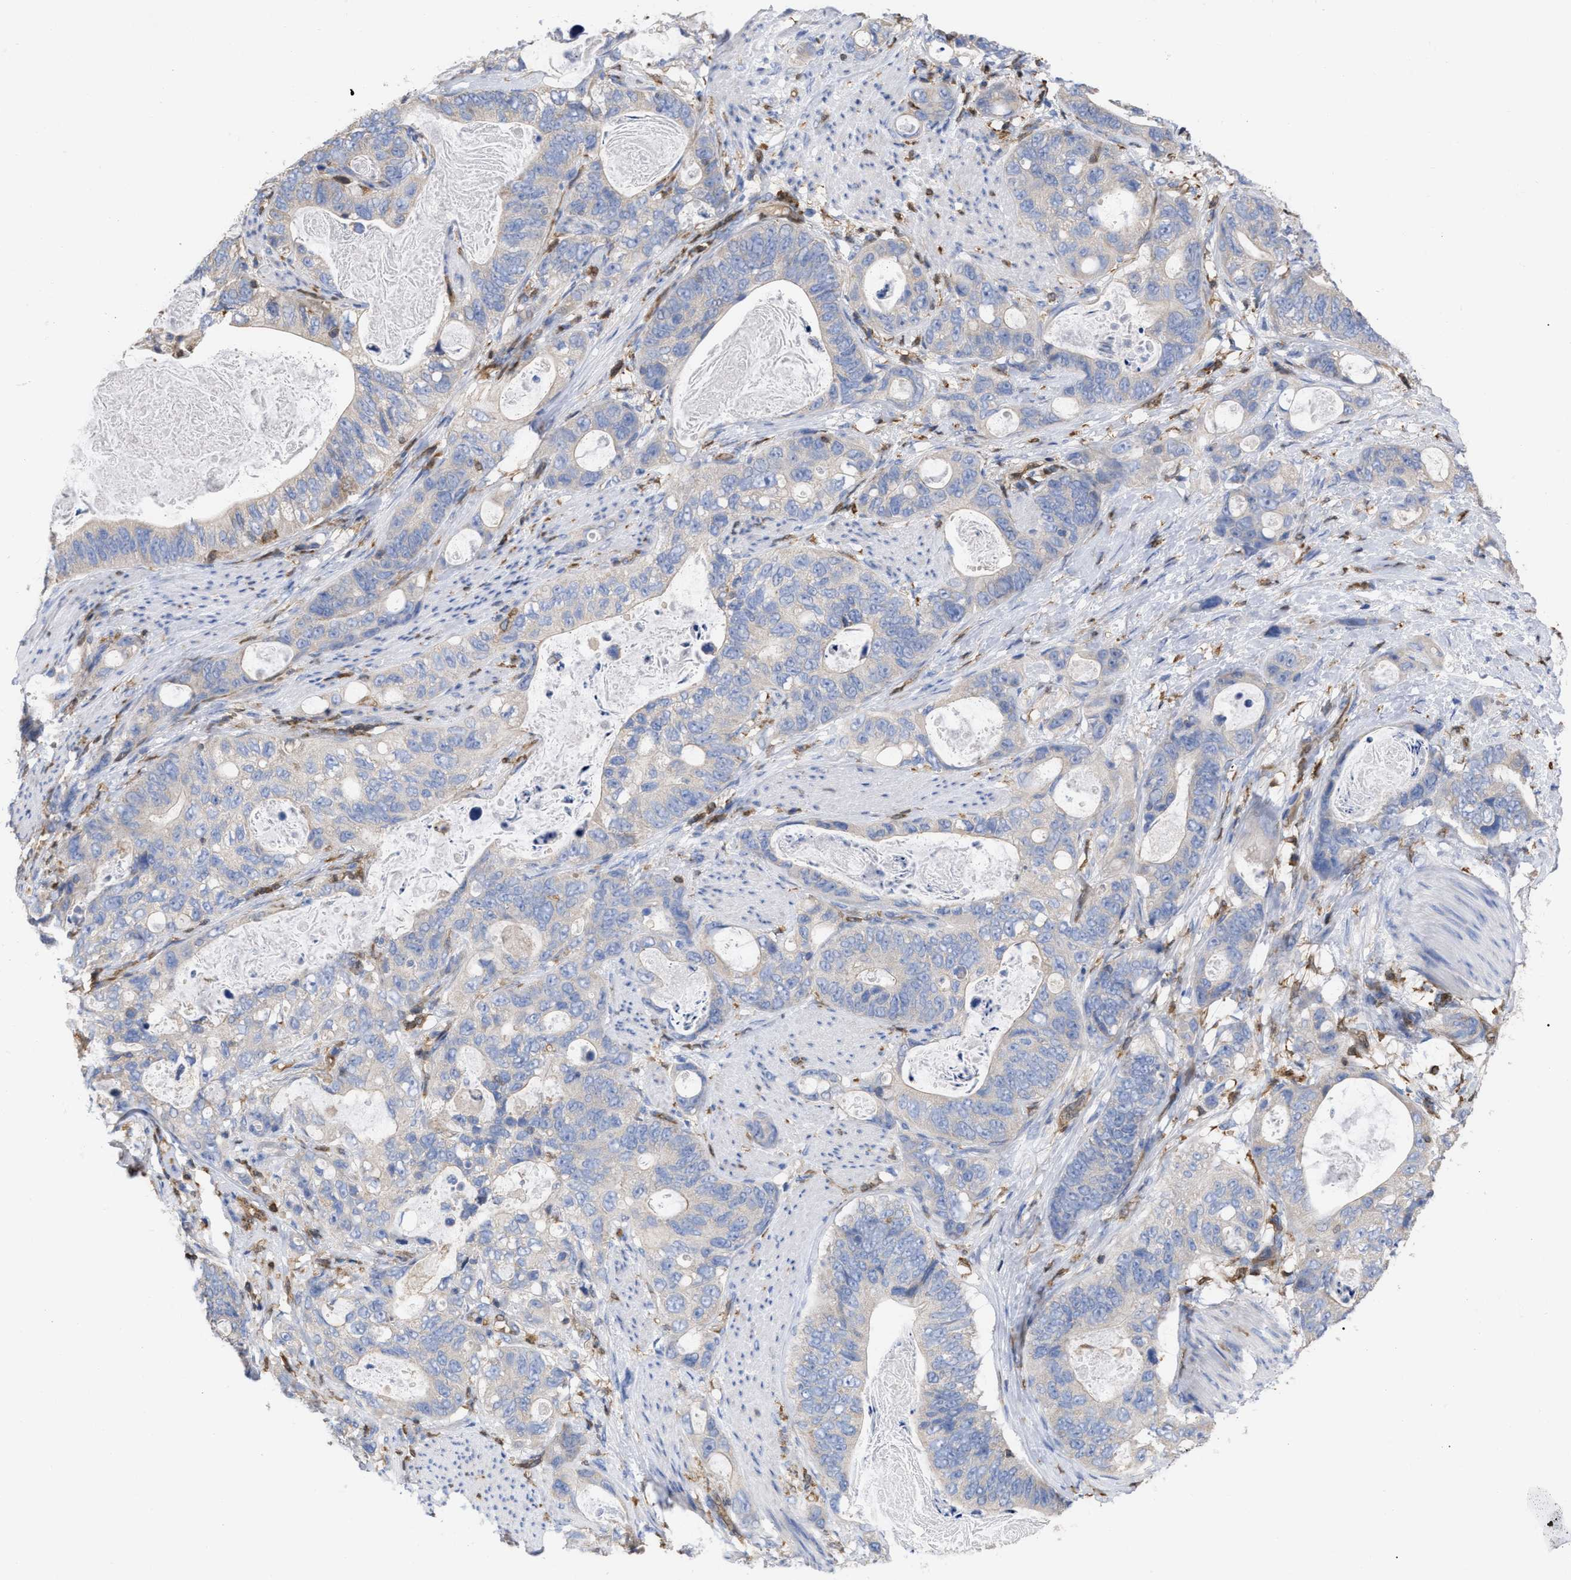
{"staining": {"intensity": "negative", "quantity": "none", "location": "none"}, "tissue": "stomach cancer", "cell_type": "Tumor cells", "image_type": "cancer", "snomed": [{"axis": "morphology", "description": "Normal tissue, NOS"}, {"axis": "morphology", "description": "Adenocarcinoma, NOS"}, {"axis": "topography", "description": "Stomach"}], "caption": "High magnification brightfield microscopy of stomach cancer (adenocarcinoma) stained with DAB (brown) and counterstained with hematoxylin (blue): tumor cells show no significant positivity.", "gene": "GIMAP4", "patient": {"sex": "female", "age": 89}}